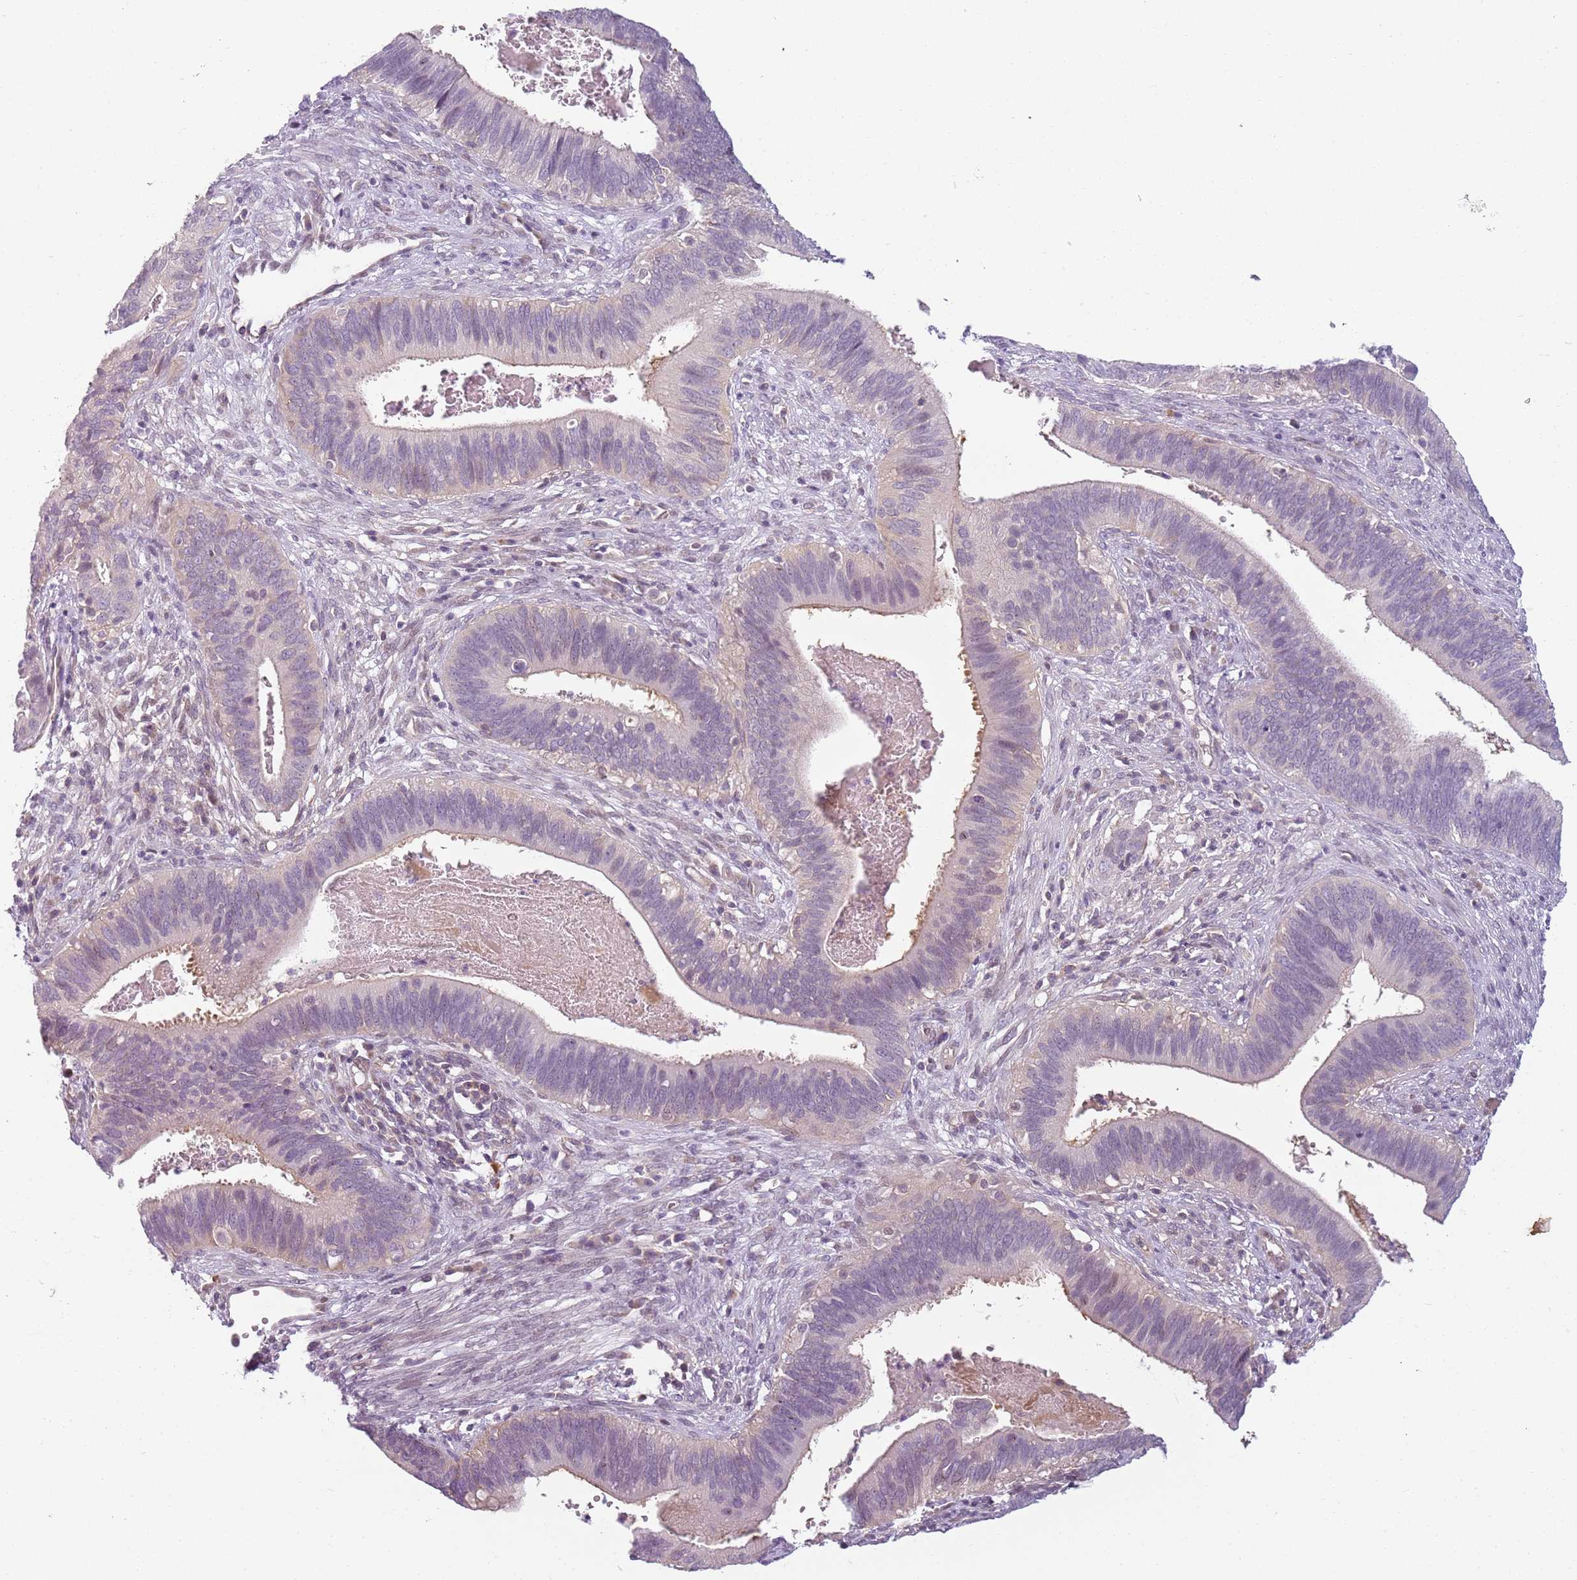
{"staining": {"intensity": "weak", "quantity": "<25%", "location": "nuclear"}, "tissue": "cervical cancer", "cell_type": "Tumor cells", "image_type": "cancer", "snomed": [{"axis": "morphology", "description": "Adenocarcinoma, NOS"}, {"axis": "topography", "description": "Cervix"}], "caption": "DAB (3,3'-diaminobenzidine) immunohistochemical staining of cervical cancer exhibits no significant staining in tumor cells.", "gene": "DEFB116", "patient": {"sex": "female", "age": 42}}